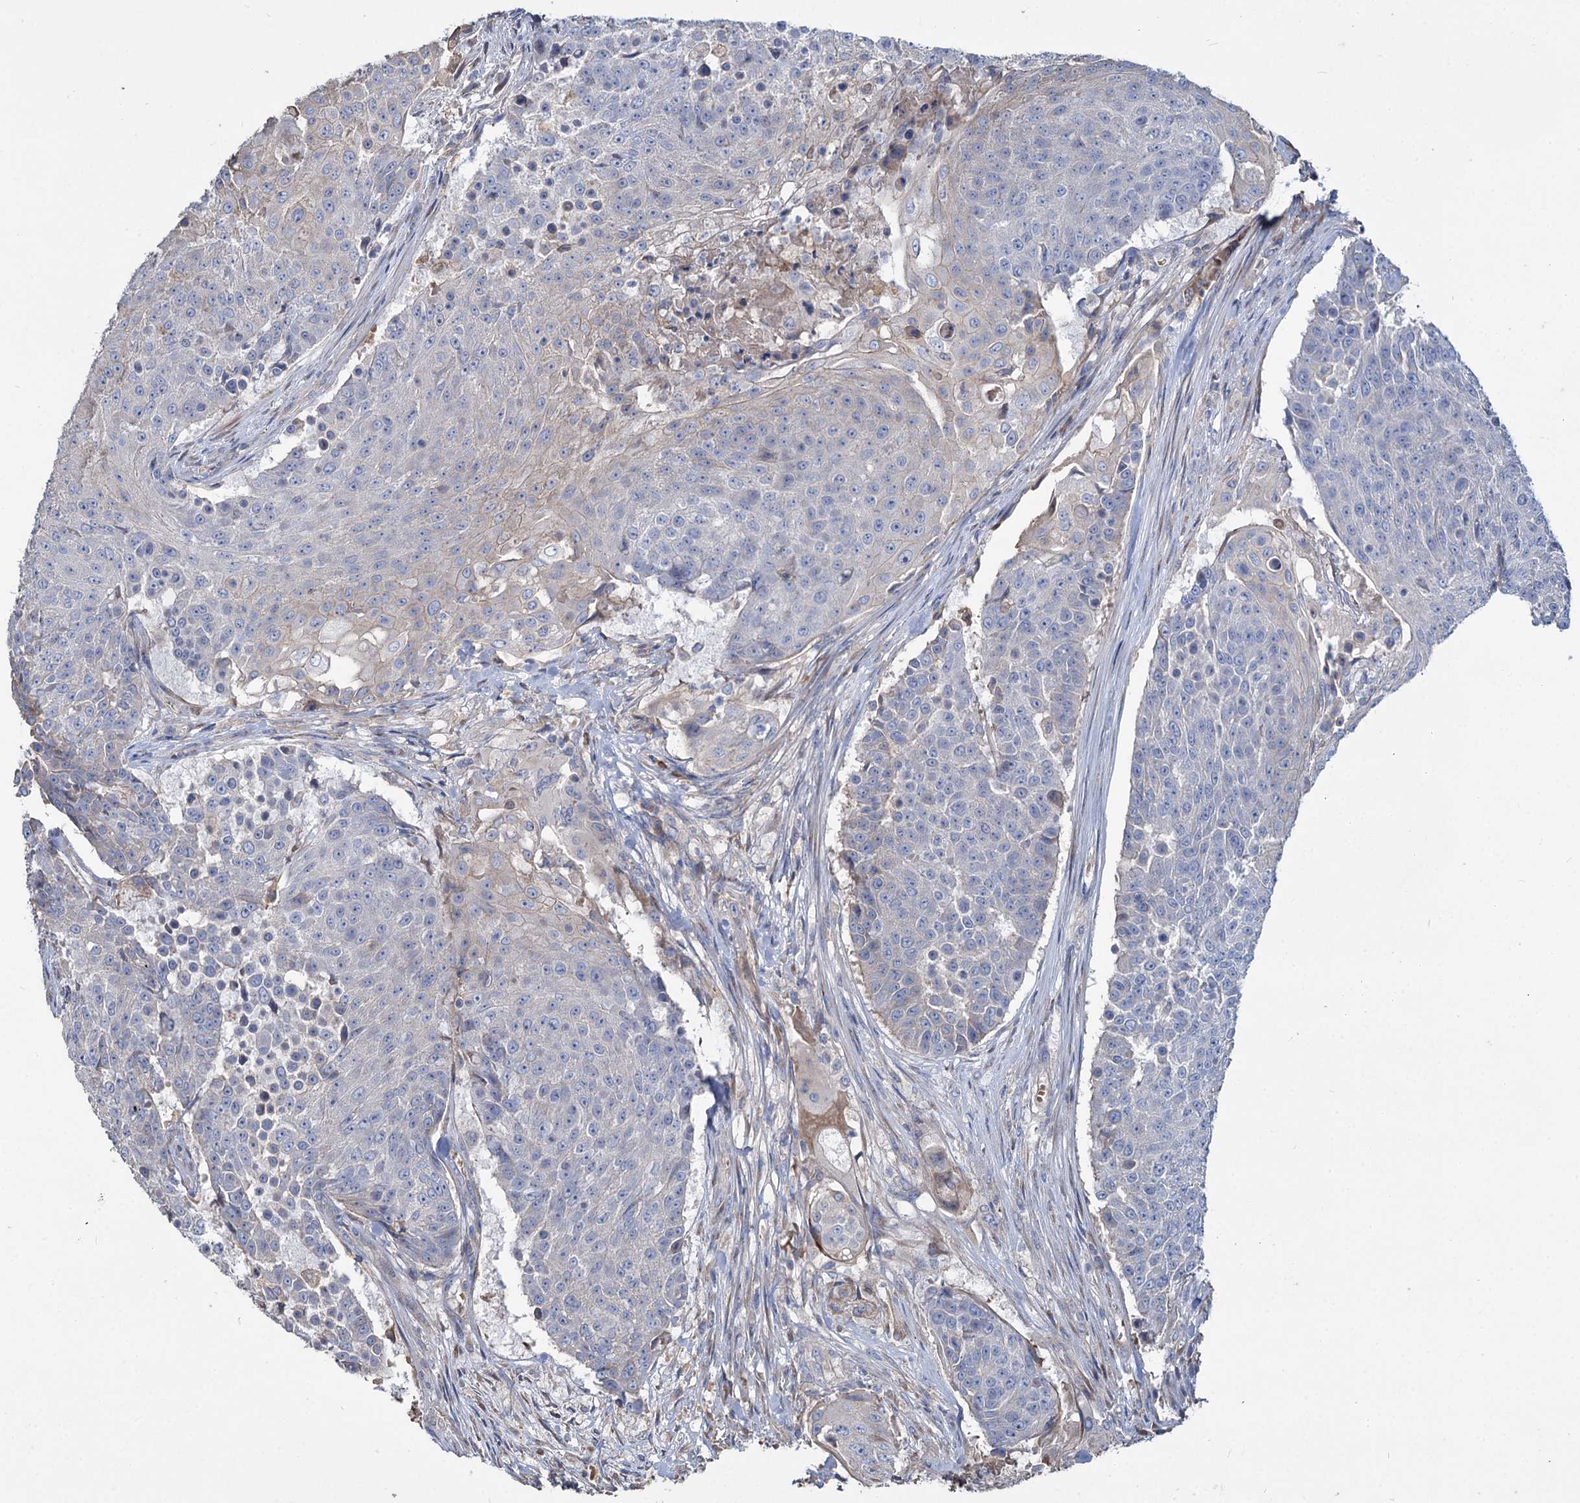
{"staining": {"intensity": "negative", "quantity": "none", "location": "none"}, "tissue": "urothelial cancer", "cell_type": "Tumor cells", "image_type": "cancer", "snomed": [{"axis": "morphology", "description": "Urothelial carcinoma, High grade"}, {"axis": "topography", "description": "Urinary bladder"}], "caption": "Human urothelial cancer stained for a protein using IHC reveals no staining in tumor cells.", "gene": "URAD", "patient": {"sex": "female", "age": 63}}